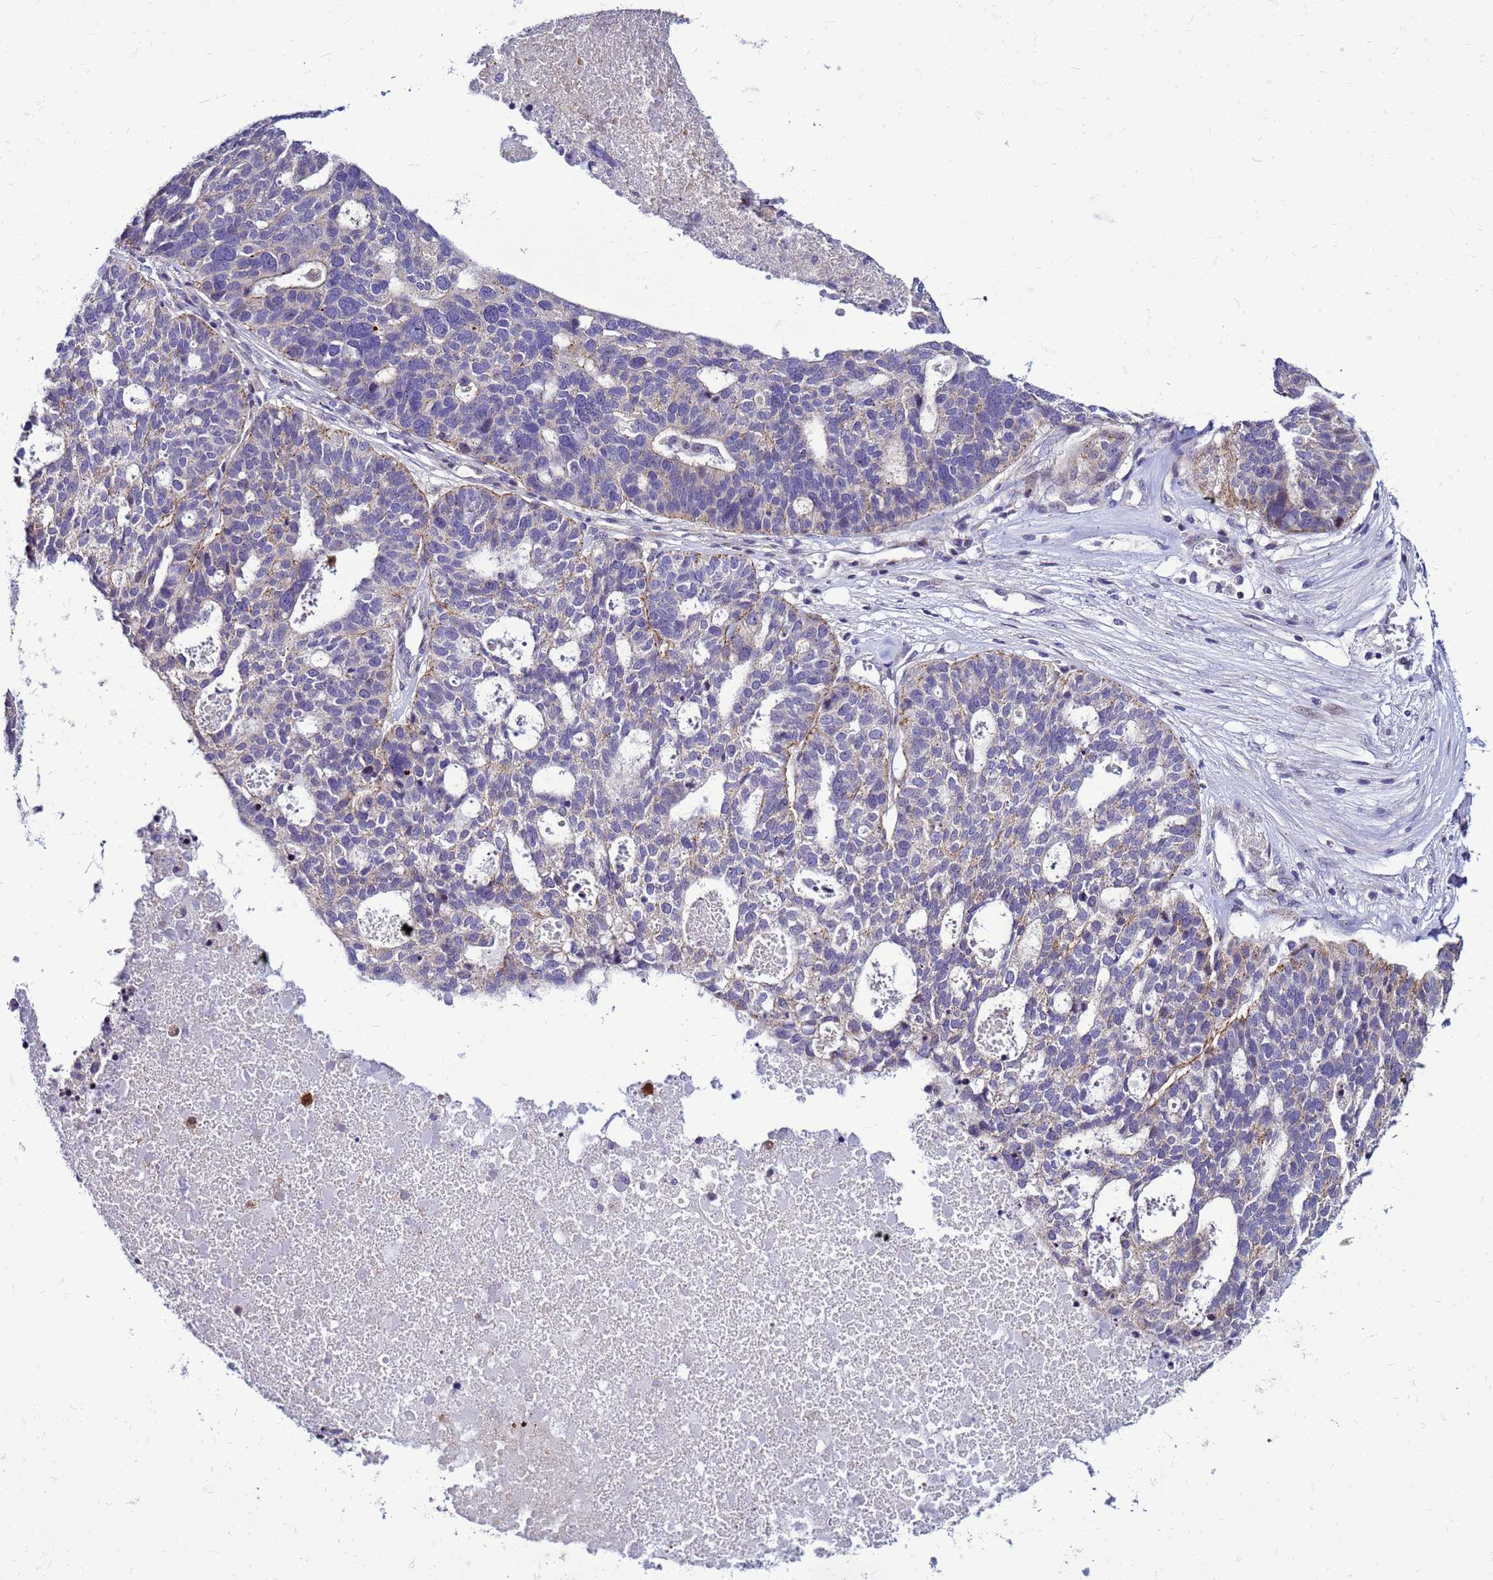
{"staining": {"intensity": "negative", "quantity": "none", "location": "none"}, "tissue": "ovarian cancer", "cell_type": "Tumor cells", "image_type": "cancer", "snomed": [{"axis": "morphology", "description": "Cystadenocarcinoma, serous, NOS"}, {"axis": "topography", "description": "Ovary"}], "caption": "Tumor cells show no significant staining in ovarian cancer (serous cystadenocarcinoma).", "gene": "VPS4B", "patient": {"sex": "female", "age": 59}}